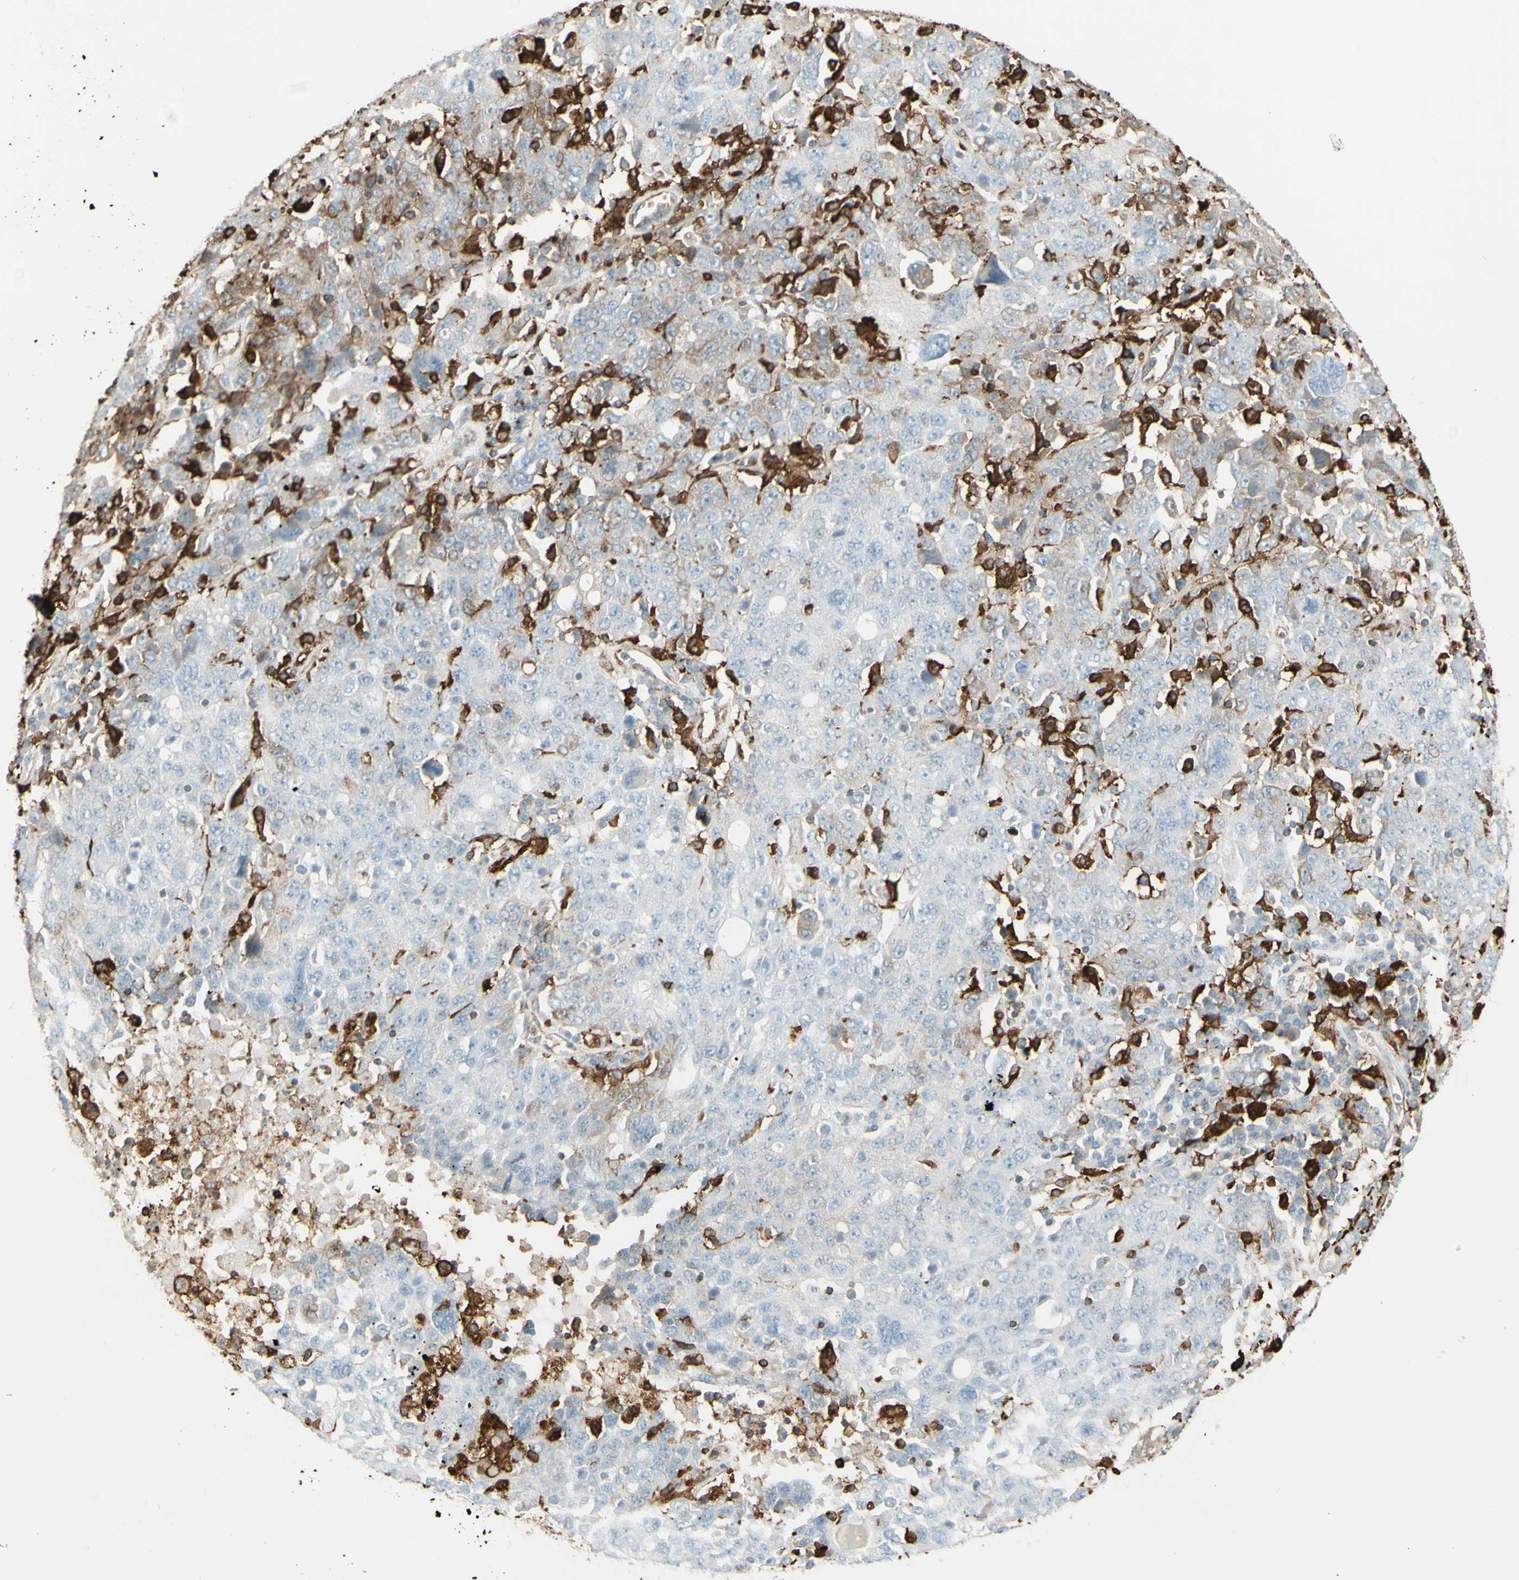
{"staining": {"intensity": "weak", "quantity": "25%-75%", "location": "cytoplasmic/membranous"}, "tissue": "ovarian cancer", "cell_type": "Tumor cells", "image_type": "cancer", "snomed": [{"axis": "morphology", "description": "Carcinoma, endometroid"}, {"axis": "topography", "description": "Ovary"}], "caption": "The photomicrograph displays immunohistochemical staining of endometroid carcinoma (ovarian). There is weak cytoplasmic/membranous expression is identified in about 25%-75% of tumor cells. (DAB (3,3'-diaminobenzidine) = brown stain, brightfield microscopy at high magnification).", "gene": "HLA-DPB1", "patient": {"sex": "female", "age": 62}}